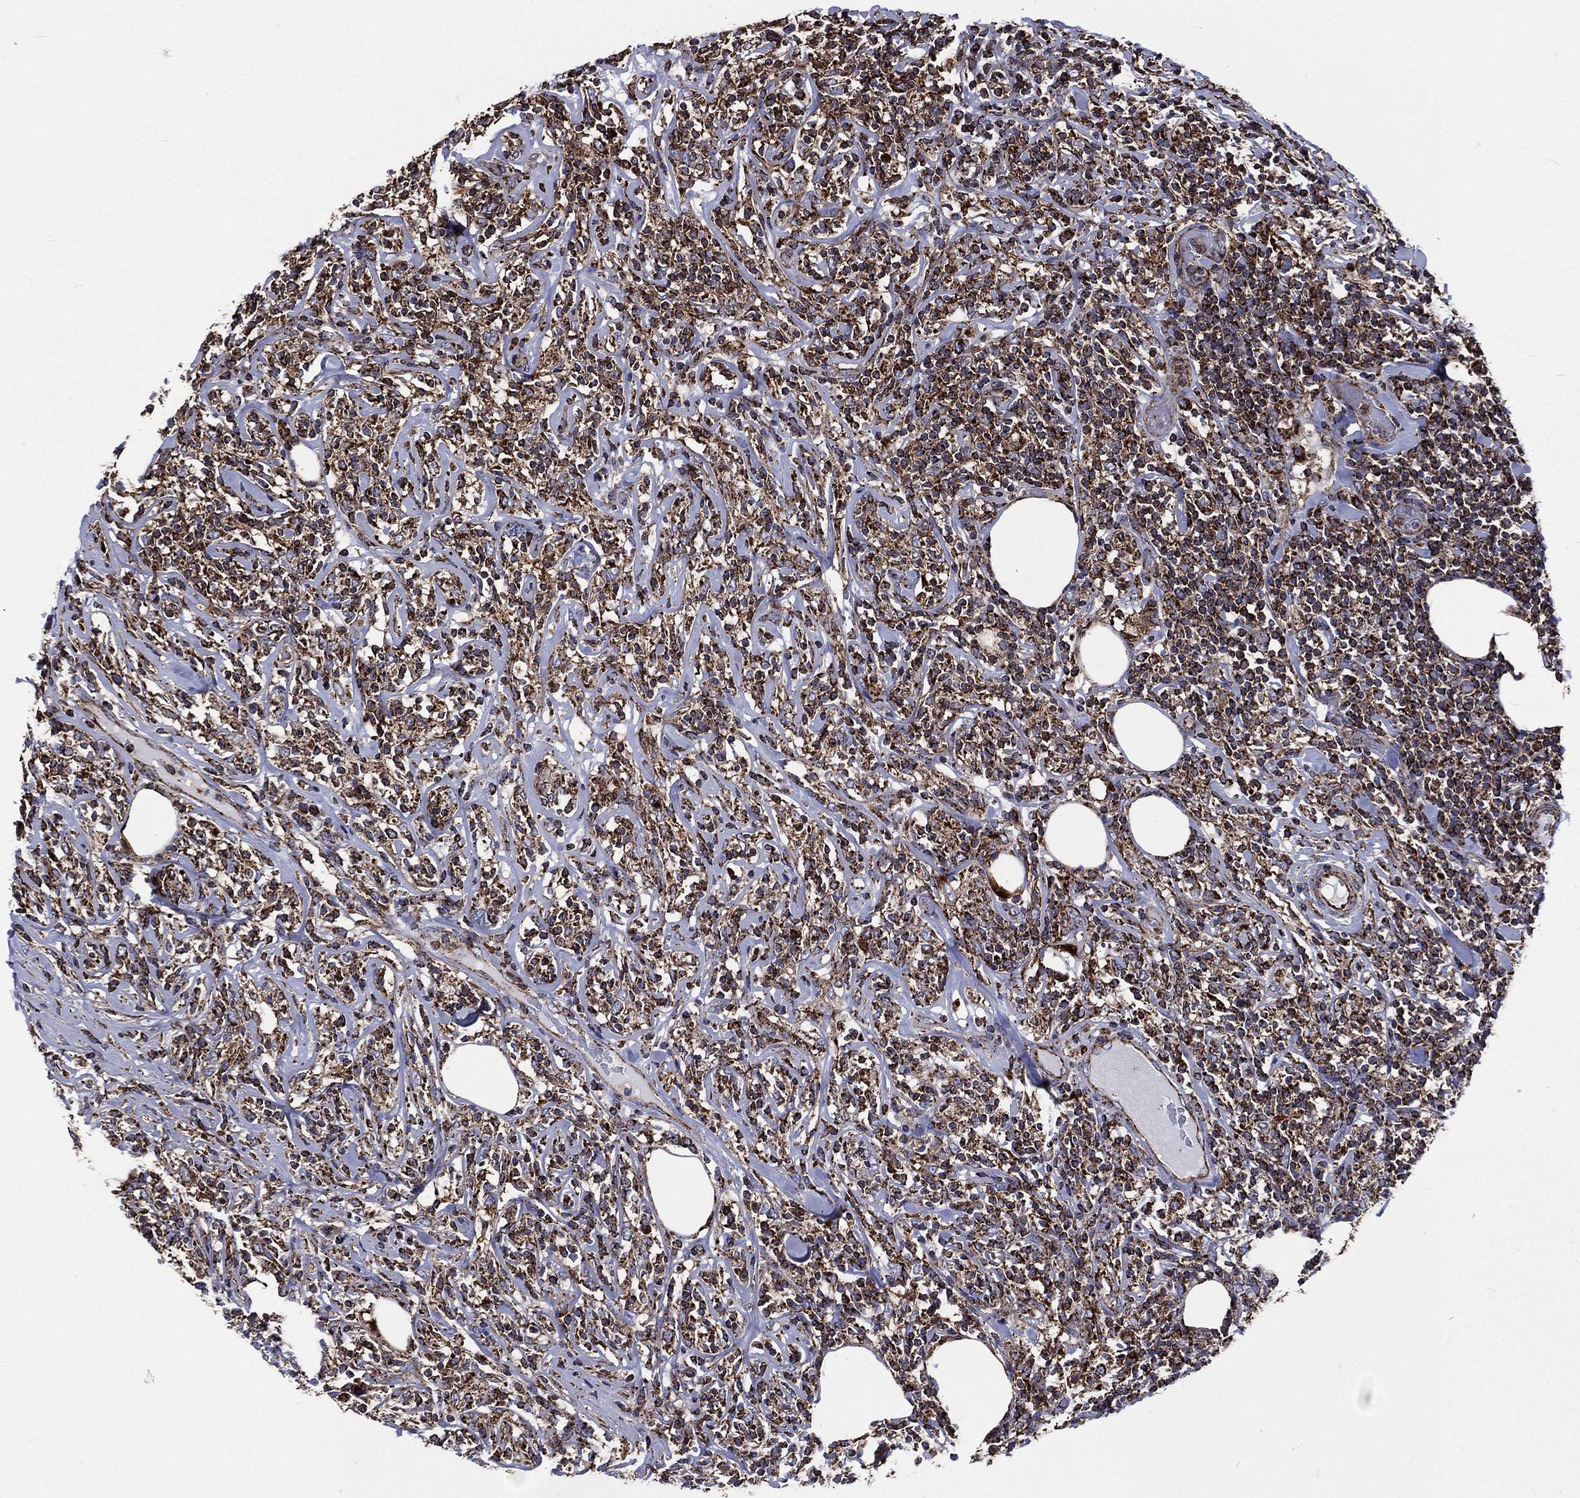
{"staining": {"intensity": "strong", "quantity": ">75%", "location": "cytoplasmic/membranous"}, "tissue": "lymphoma", "cell_type": "Tumor cells", "image_type": "cancer", "snomed": [{"axis": "morphology", "description": "Malignant lymphoma, non-Hodgkin's type, High grade"}, {"axis": "topography", "description": "Lymph node"}], "caption": "Immunohistochemical staining of high-grade malignant lymphoma, non-Hodgkin's type shows strong cytoplasmic/membranous protein expression in about >75% of tumor cells.", "gene": "ANKRD37", "patient": {"sex": "female", "age": 84}}